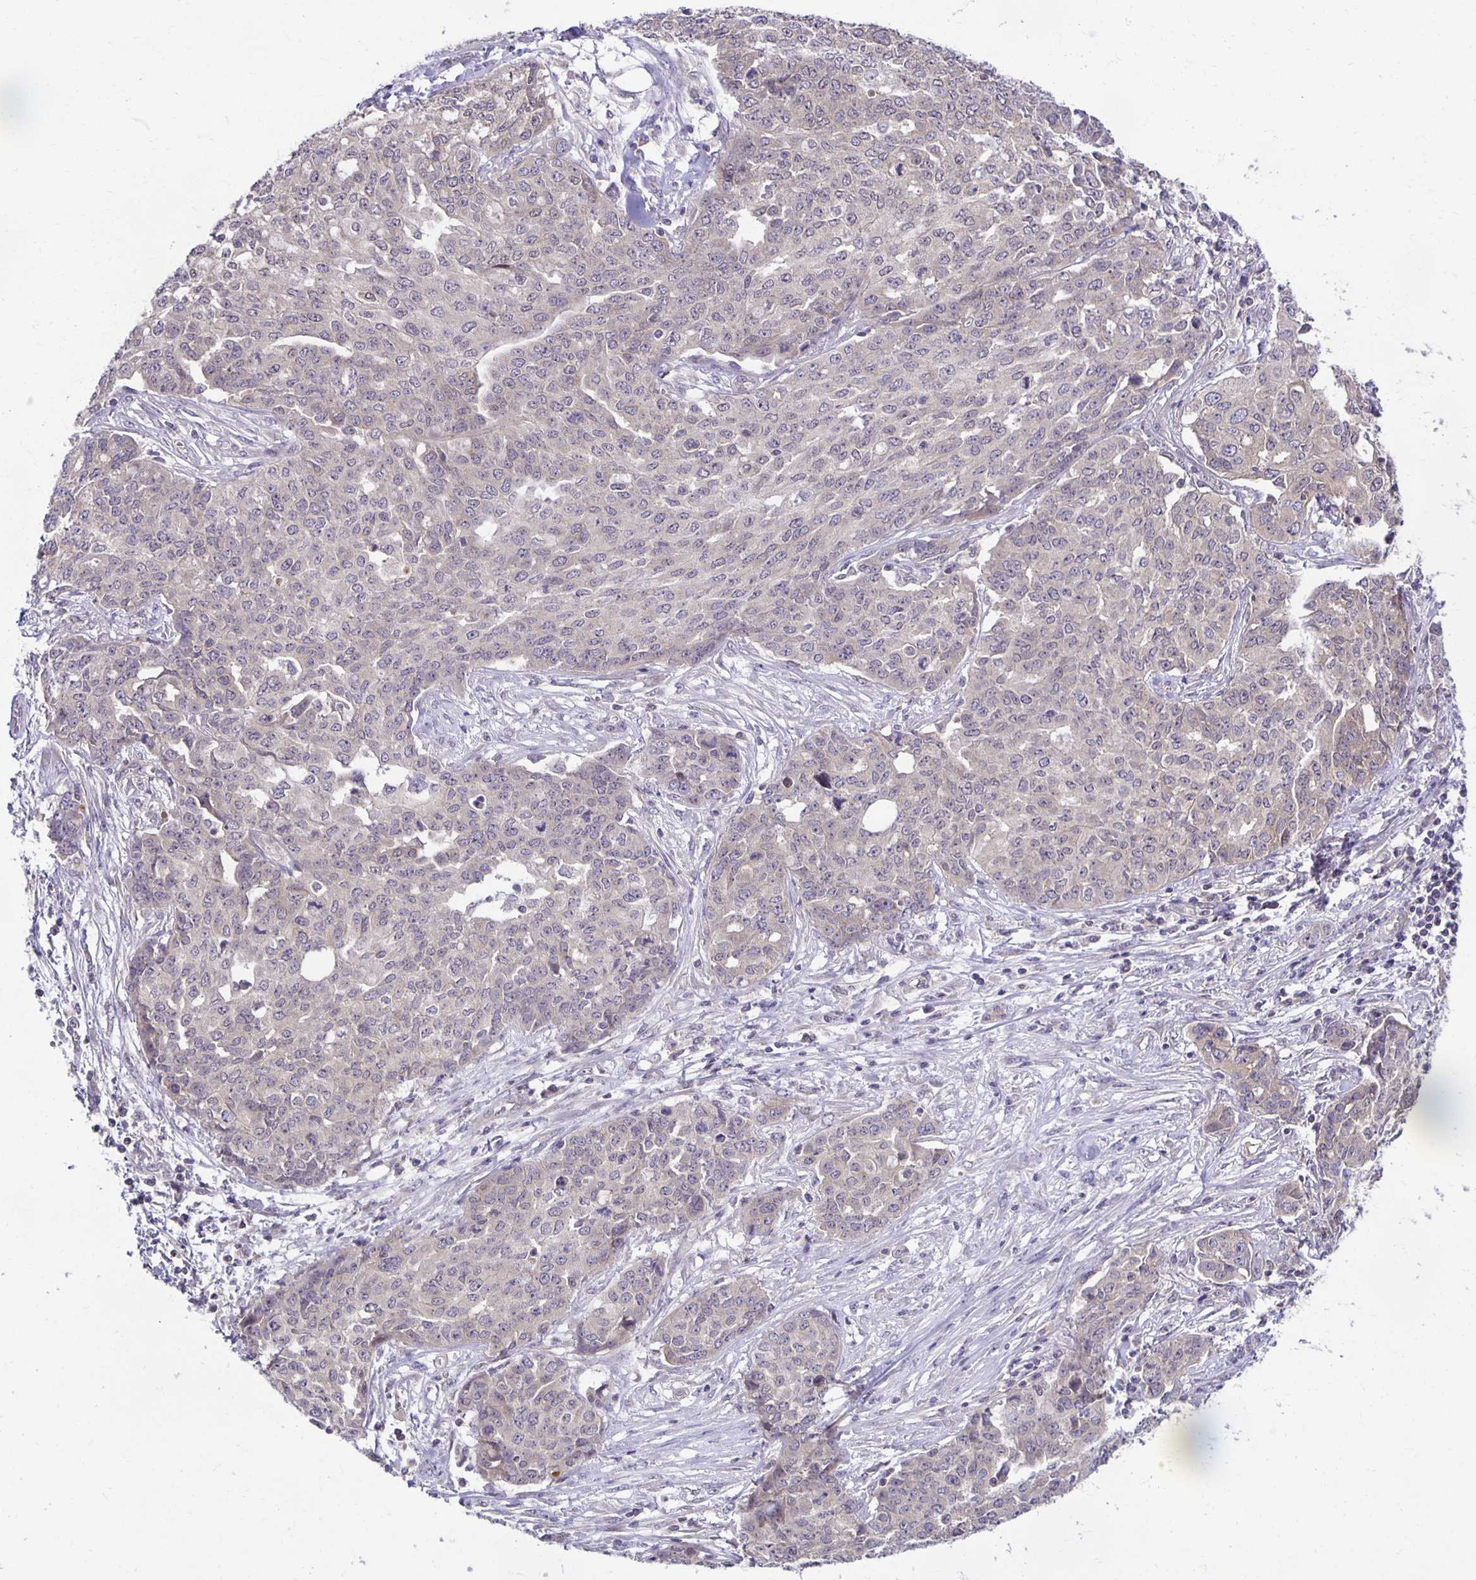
{"staining": {"intensity": "negative", "quantity": "none", "location": "none"}, "tissue": "ovarian cancer", "cell_type": "Tumor cells", "image_type": "cancer", "snomed": [{"axis": "morphology", "description": "Cystadenocarcinoma, serous, NOS"}, {"axis": "topography", "description": "Soft tissue"}, {"axis": "topography", "description": "Ovary"}], "caption": "Tumor cells are negative for brown protein staining in ovarian cancer. The staining was performed using DAB (3,3'-diaminobenzidine) to visualize the protein expression in brown, while the nuclei were stained in blue with hematoxylin (Magnification: 20x).", "gene": "MIEN1", "patient": {"sex": "female", "age": 57}}